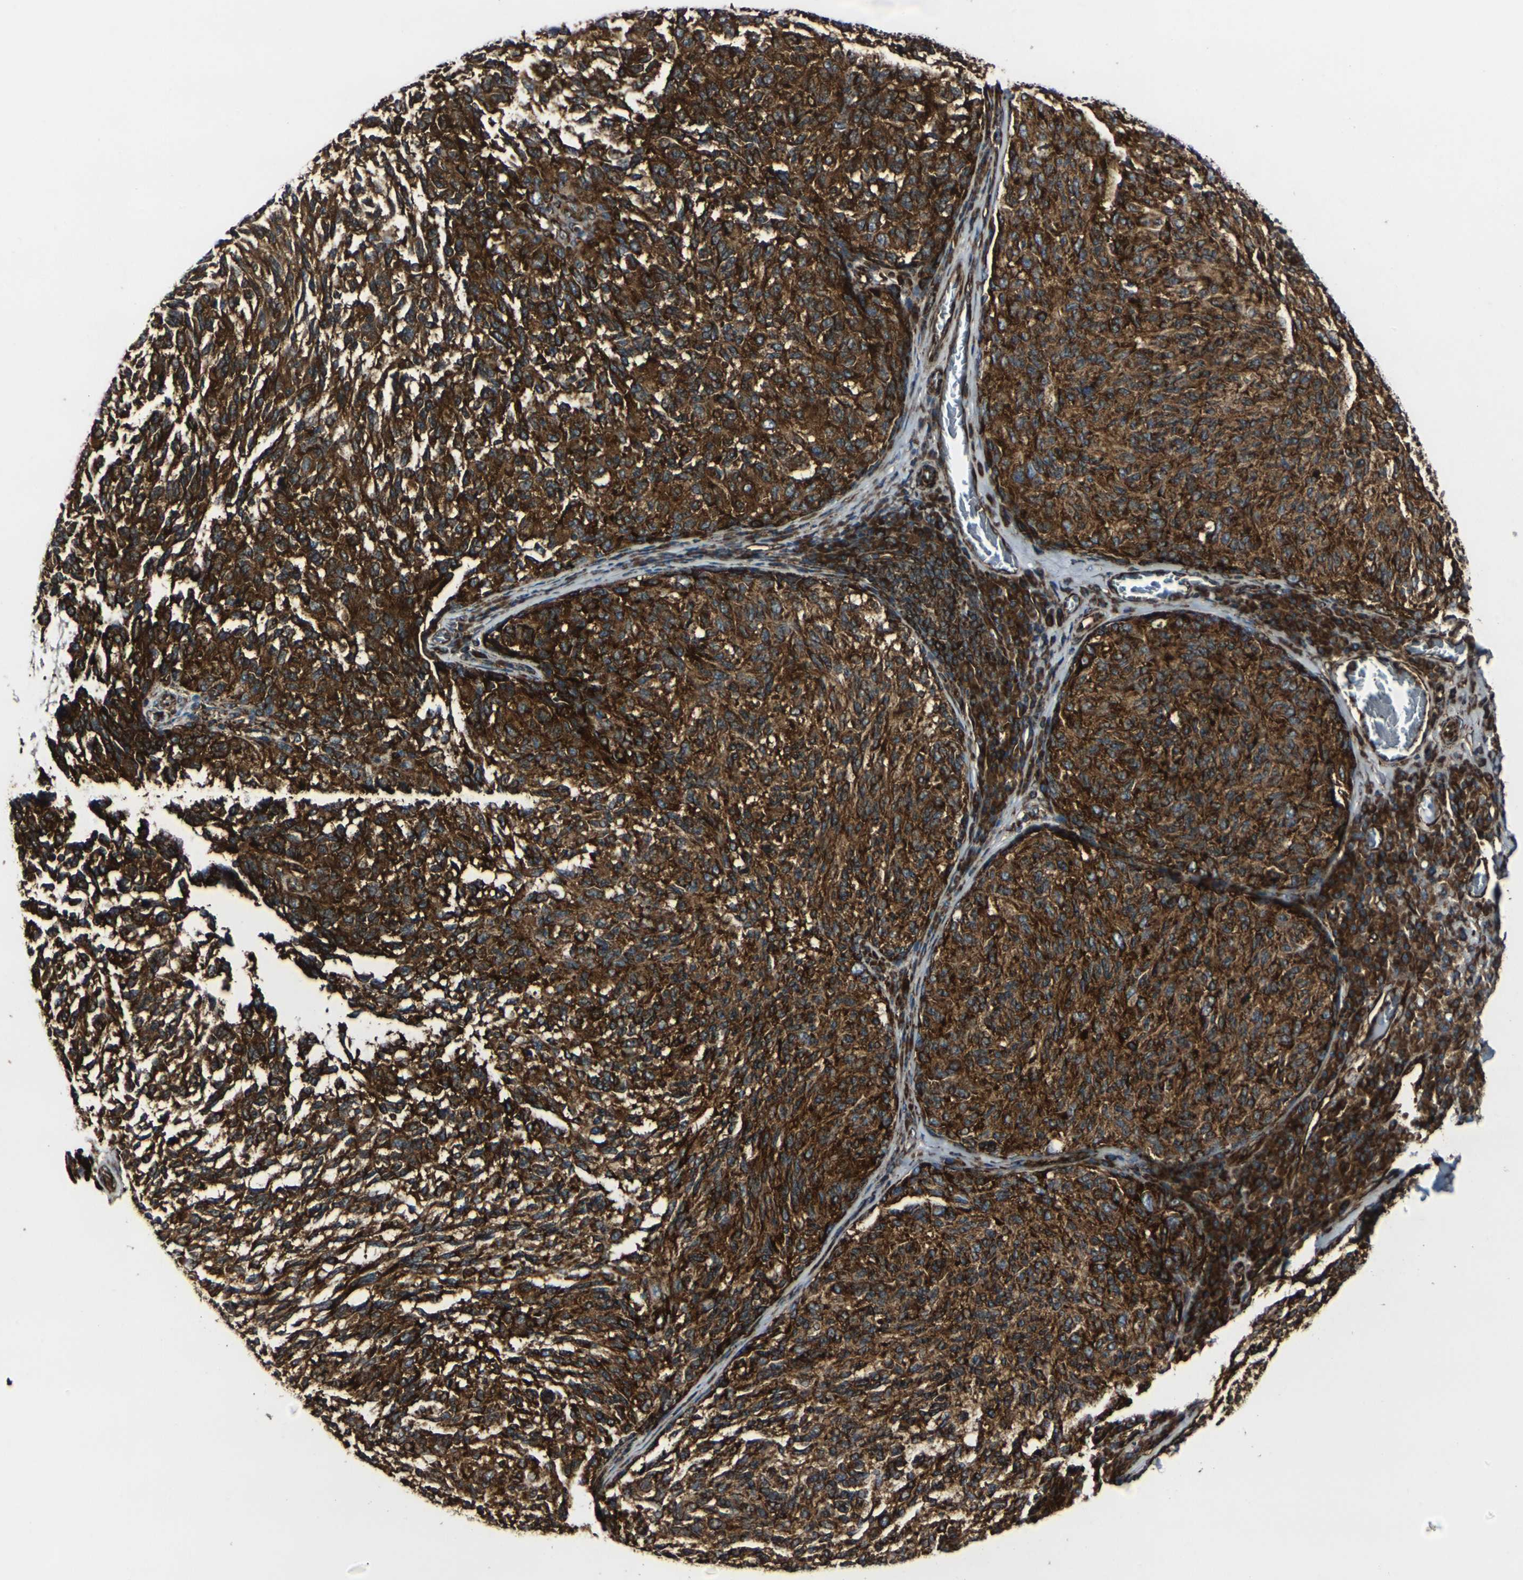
{"staining": {"intensity": "strong", "quantity": ">75%", "location": "cytoplasmic/membranous"}, "tissue": "melanoma", "cell_type": "Tumor cells", "image_type": "cancer", "snomed": [{"axis": "morphology", "description": "Malignant melanoma, NOS"}, {"axis": "topography", "description": "Skin"}], "caption": "This is a histology image of immunohistochemistry (IHC) staining of malignant melanoma, which shows strong expression in the cytoplasmic/membranous of tumor cells.", "gene": "MARCHF2", "patient": {"sex": "female", "age": 73}}